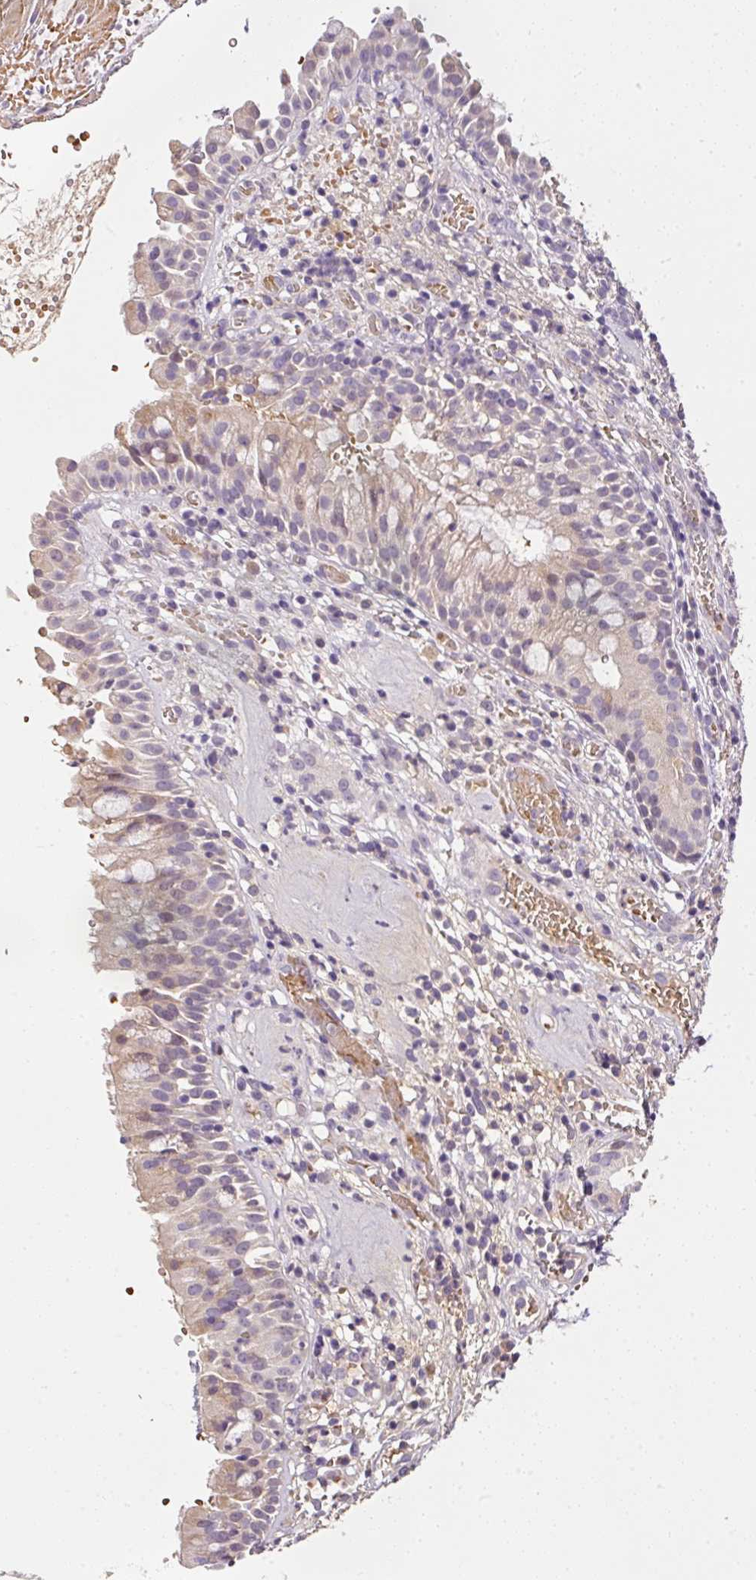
{"staining": {"intensity": "weak", "quantity": "<25%", "location": "cytoplasmic/membranous,nuclear"}, "tissue": "nasopharynx", "cell_type": "Respiratory epithelial cells", "image_type": "normal", "snomed": [{"axis": "morphology", "description": "Normal tissue, NOS"}, {"axis": "topography", "description": "Nasopharynx"}], "caption": "Immunohistochemistry of unremarkable human nasopharynx demonstrates no expression in respiratory epithelial cells. (Stains: DAB immunohistochemistry (IHC) with hematoxylin counter stain, Microscopy: brightfield microscopy at high magnification).", "gene": "CMTM8", "patient": {"sex": "male", "age": 65}}